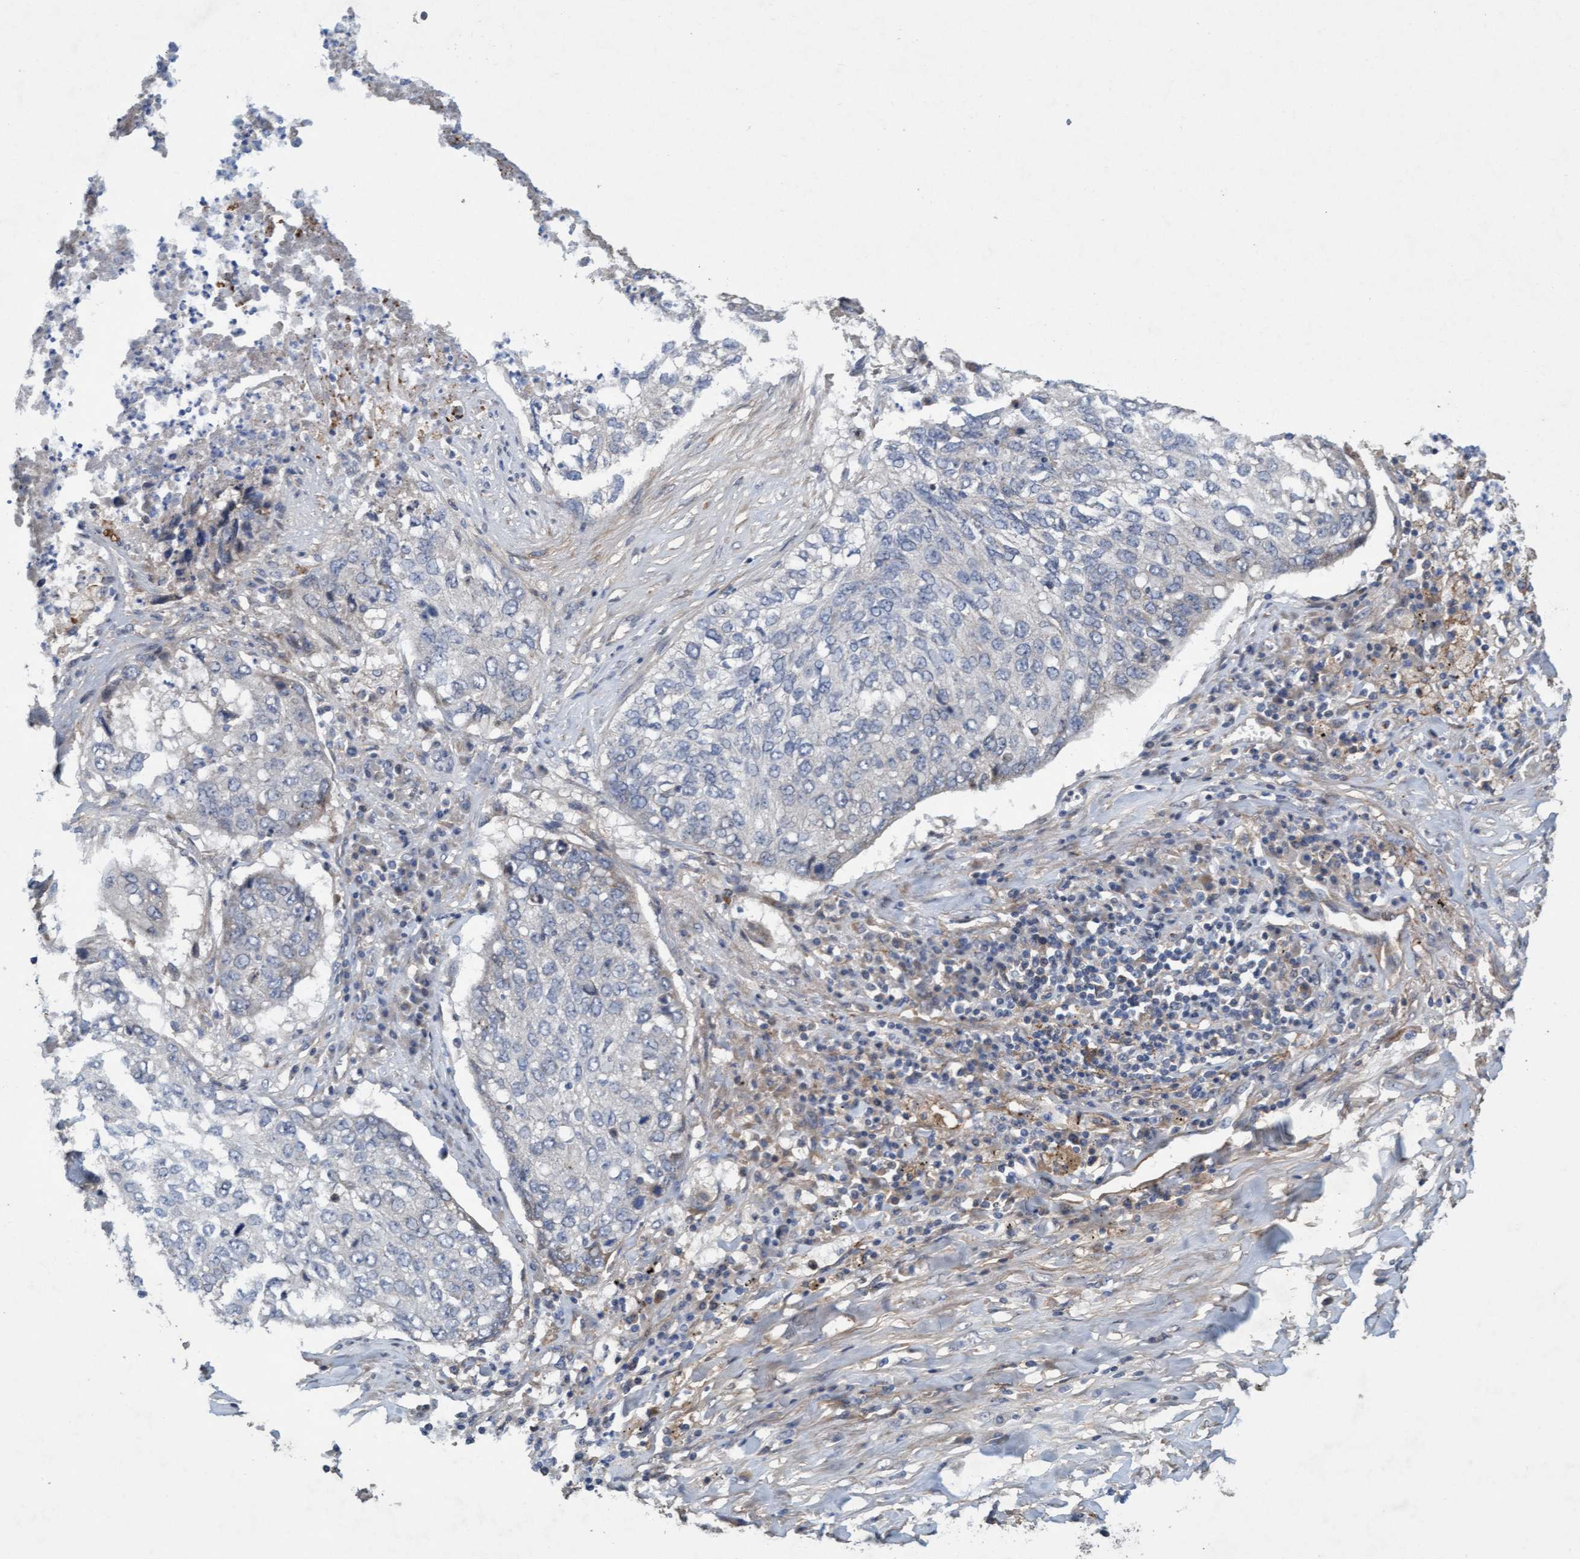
{"staining": {"intensity": "negative", "quantity": "none", "location": "none"}, "tissue": "lung cancer", "cell_type": "Tumor cells", "image_type": "cancer", "snomed": [{"axis": "morphology", "description": "Squamous cell carcinoma, NOS"}, {"axis": "topography", "description": "Lung"}], "caption": "Tumor cells show no significant protein expression in squamous cell carcinoma (lung).", "gene": "DDHD2", "patient": {"sex": "female", "age": 63}}